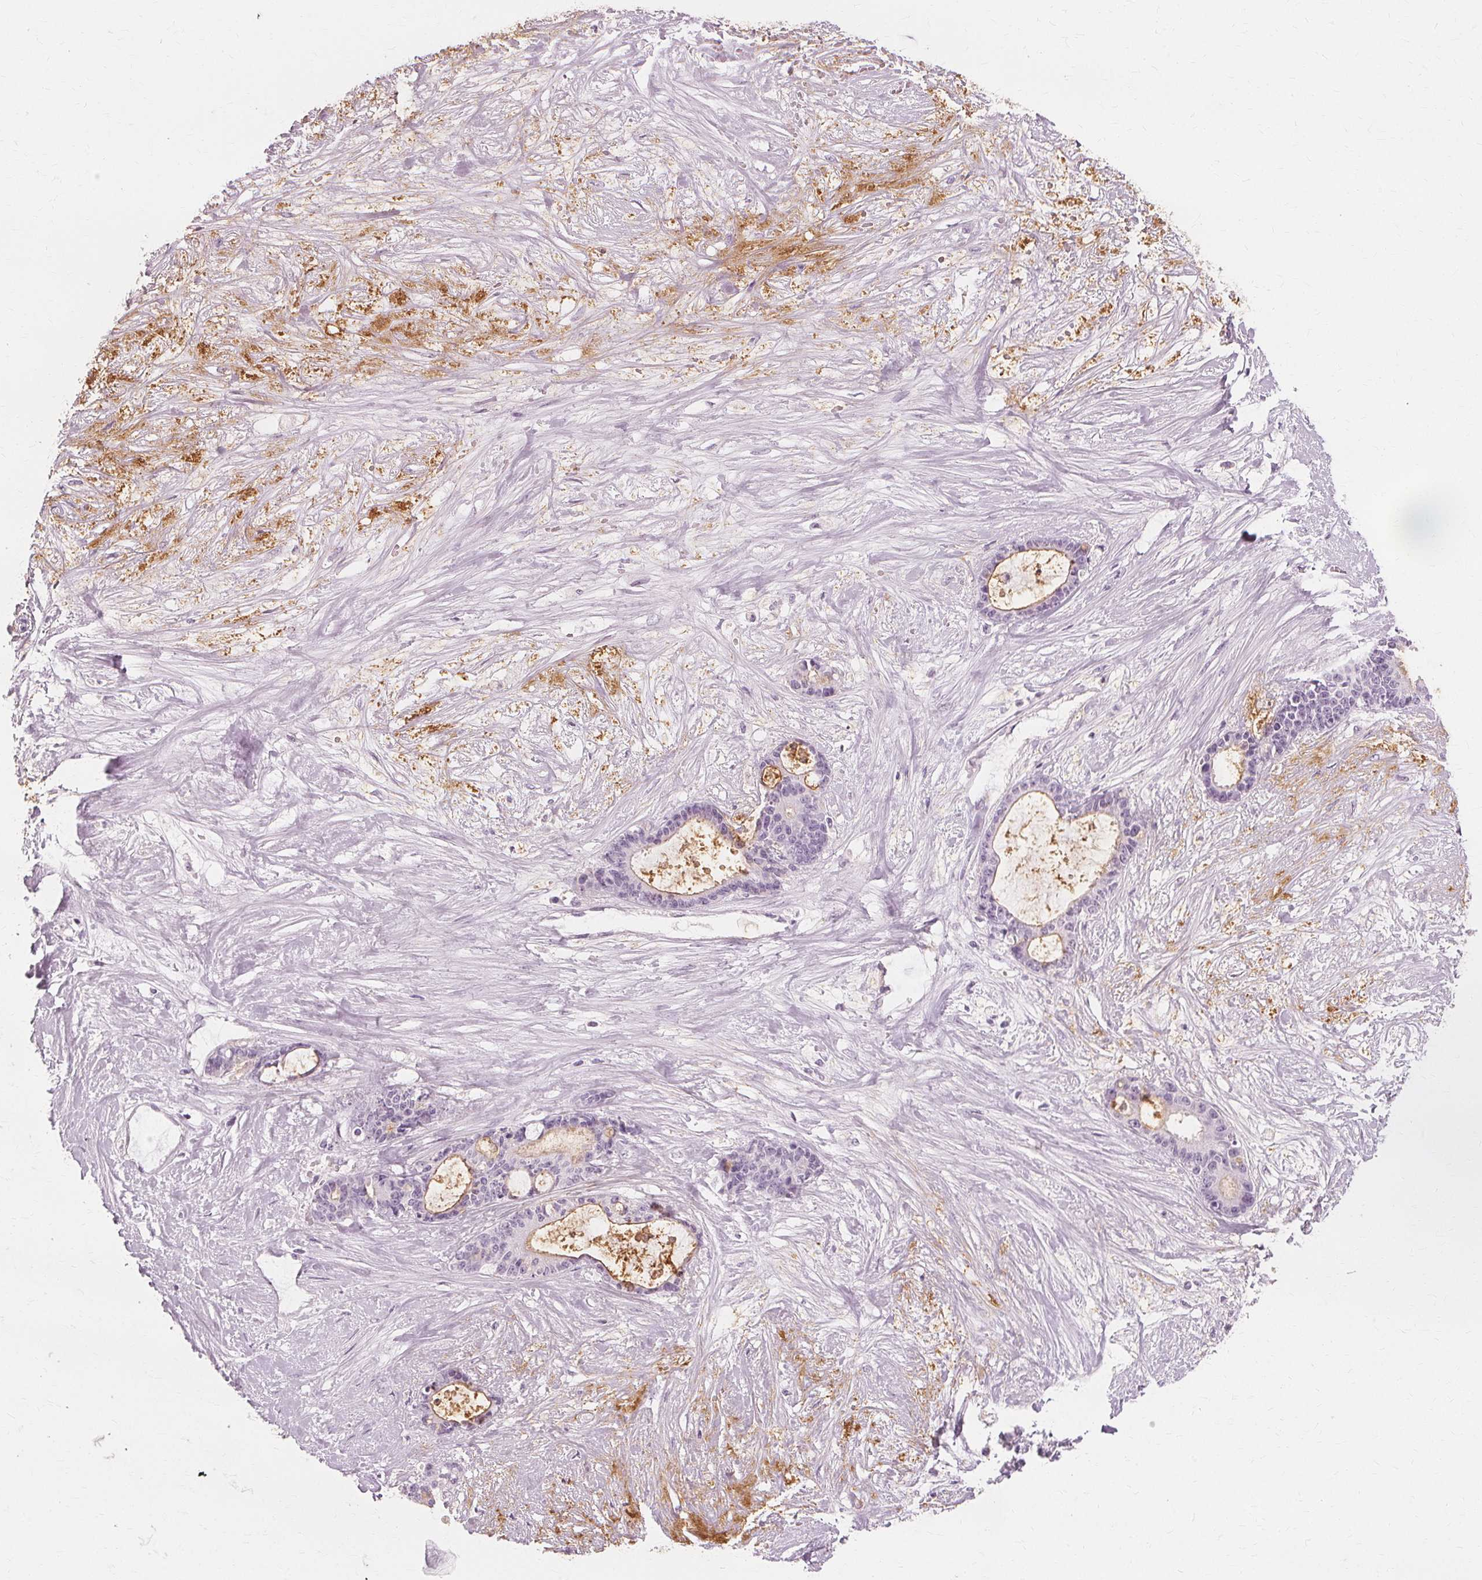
{"staining": {"intensity": "negative", "quantity": "none", "location": "none"}, "tissue": "liver cancer", "cell_type": "Tumor cells", "image_type": "cancer", "snomed": [{"axis": "morphology", "description": "Normal tissue, NOS"}, {"axis": "morphology", "description": "Cholangiocarcinoma"}, {"axis": "topography", "description": "Liver"}, {"axis": "topography", "description": "Peripheral nerve tissue"}], "caption": "The micrograph demonstrates no significant staining in tumor cells of cholangiocarcinoma (liver).", "gene": "MUC12", "patient": {"sex": "female", "age": 73}}